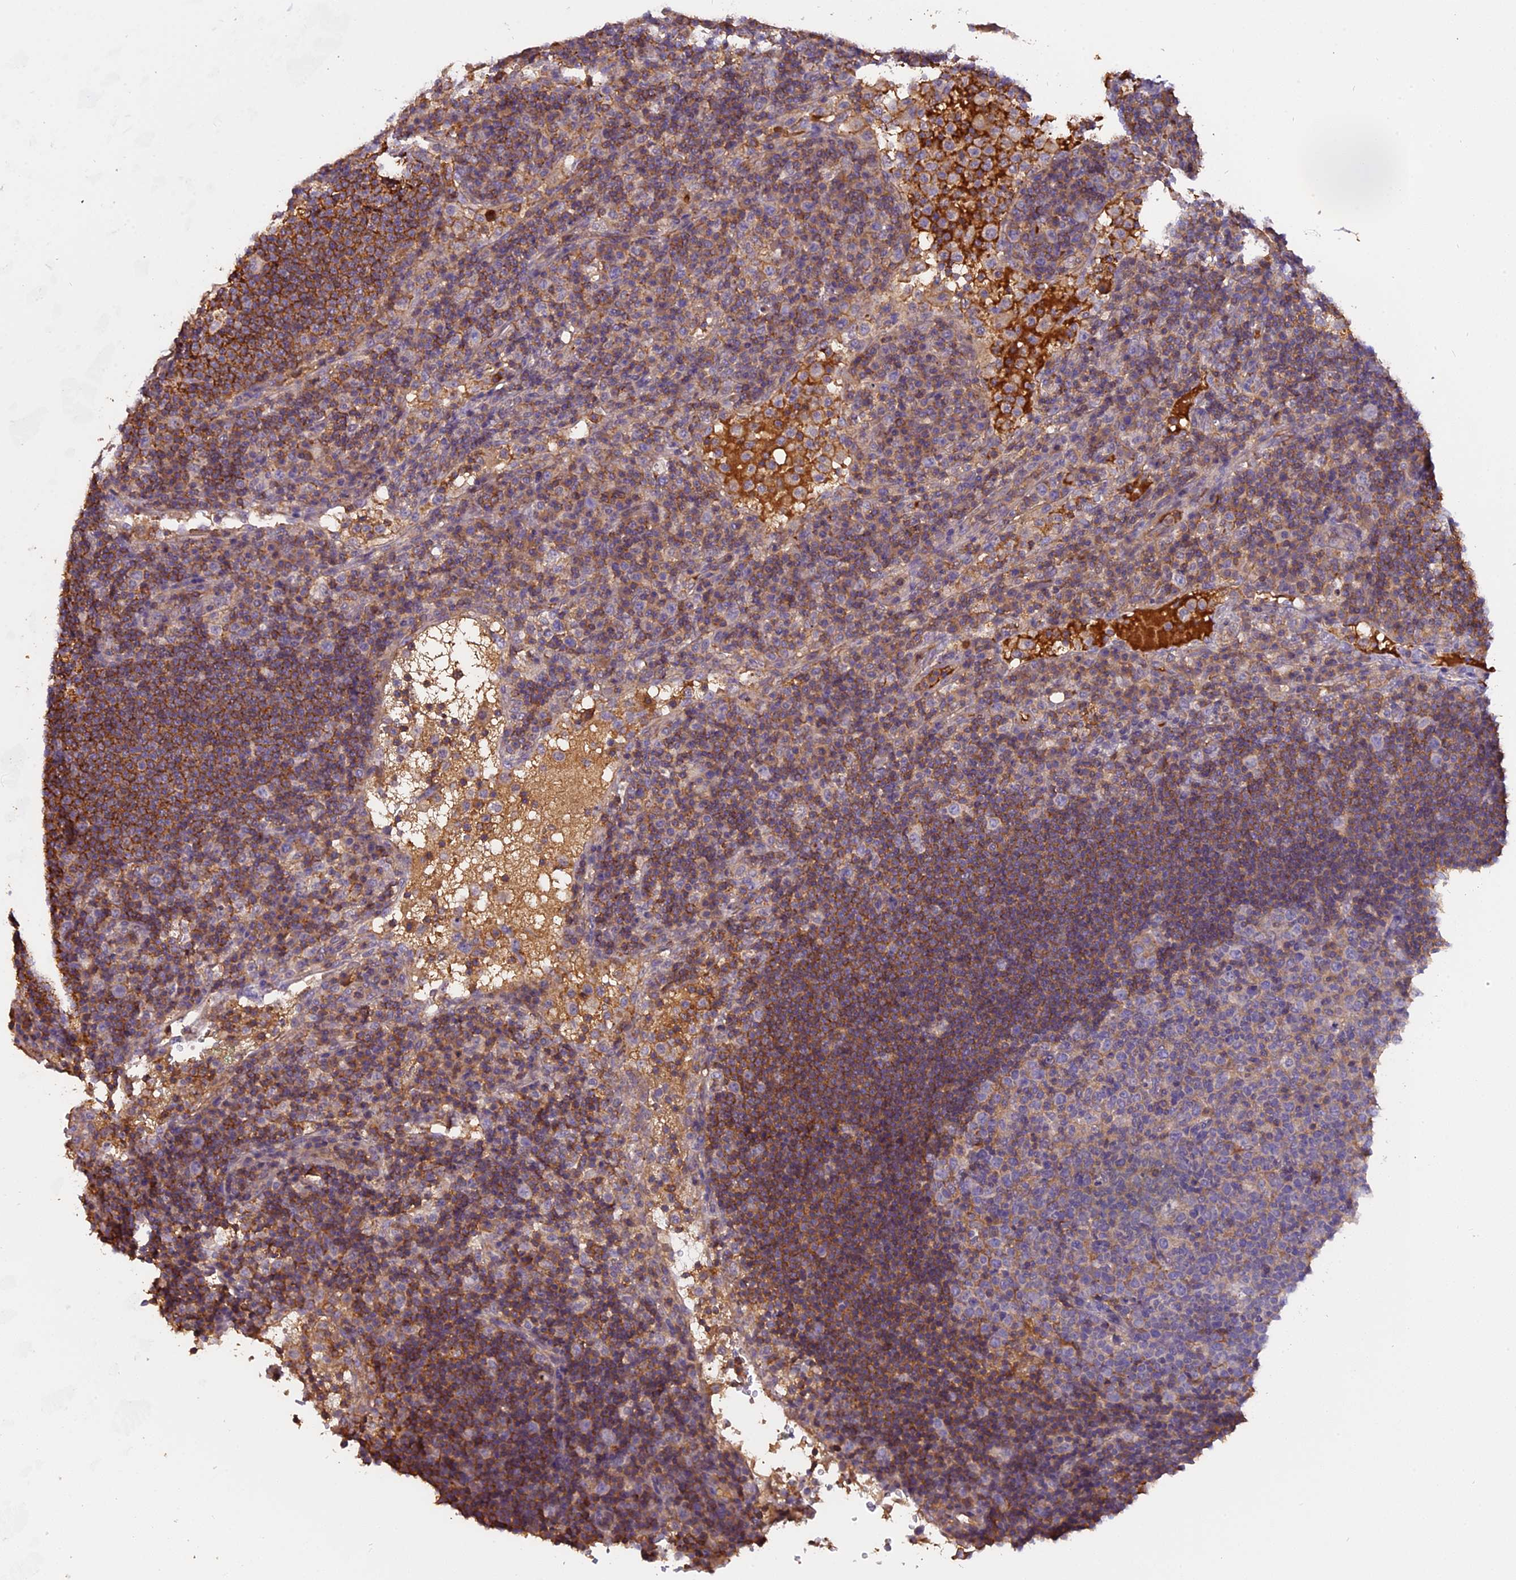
{"staining": {"intensity": "moderate", "quantity": "<25%", "location": "cytoplasmic/membranous"}, "tissue": "lymph node", "cell_type": "Germinal center cells", "image_type": "normal", "snomed": [{"axis": "morphology", "description": "Normal tissue, NOS"}, {"axis": "topography", "description": "Lymph node"}], "caption": "A low amount of moderate cytoplasmic/membranous expression is appreciated in about <25% of germinal center cells in normal lymph node. The staining was performed using DAB (3,3'-diaminobenzidine) to visualize the protein expression in brown, while the nuclei were stained in blue with hematoxylin (Magnification: 20x).", "gene": "CFAP119", "patient": {"sex": "female", "age": 53}}